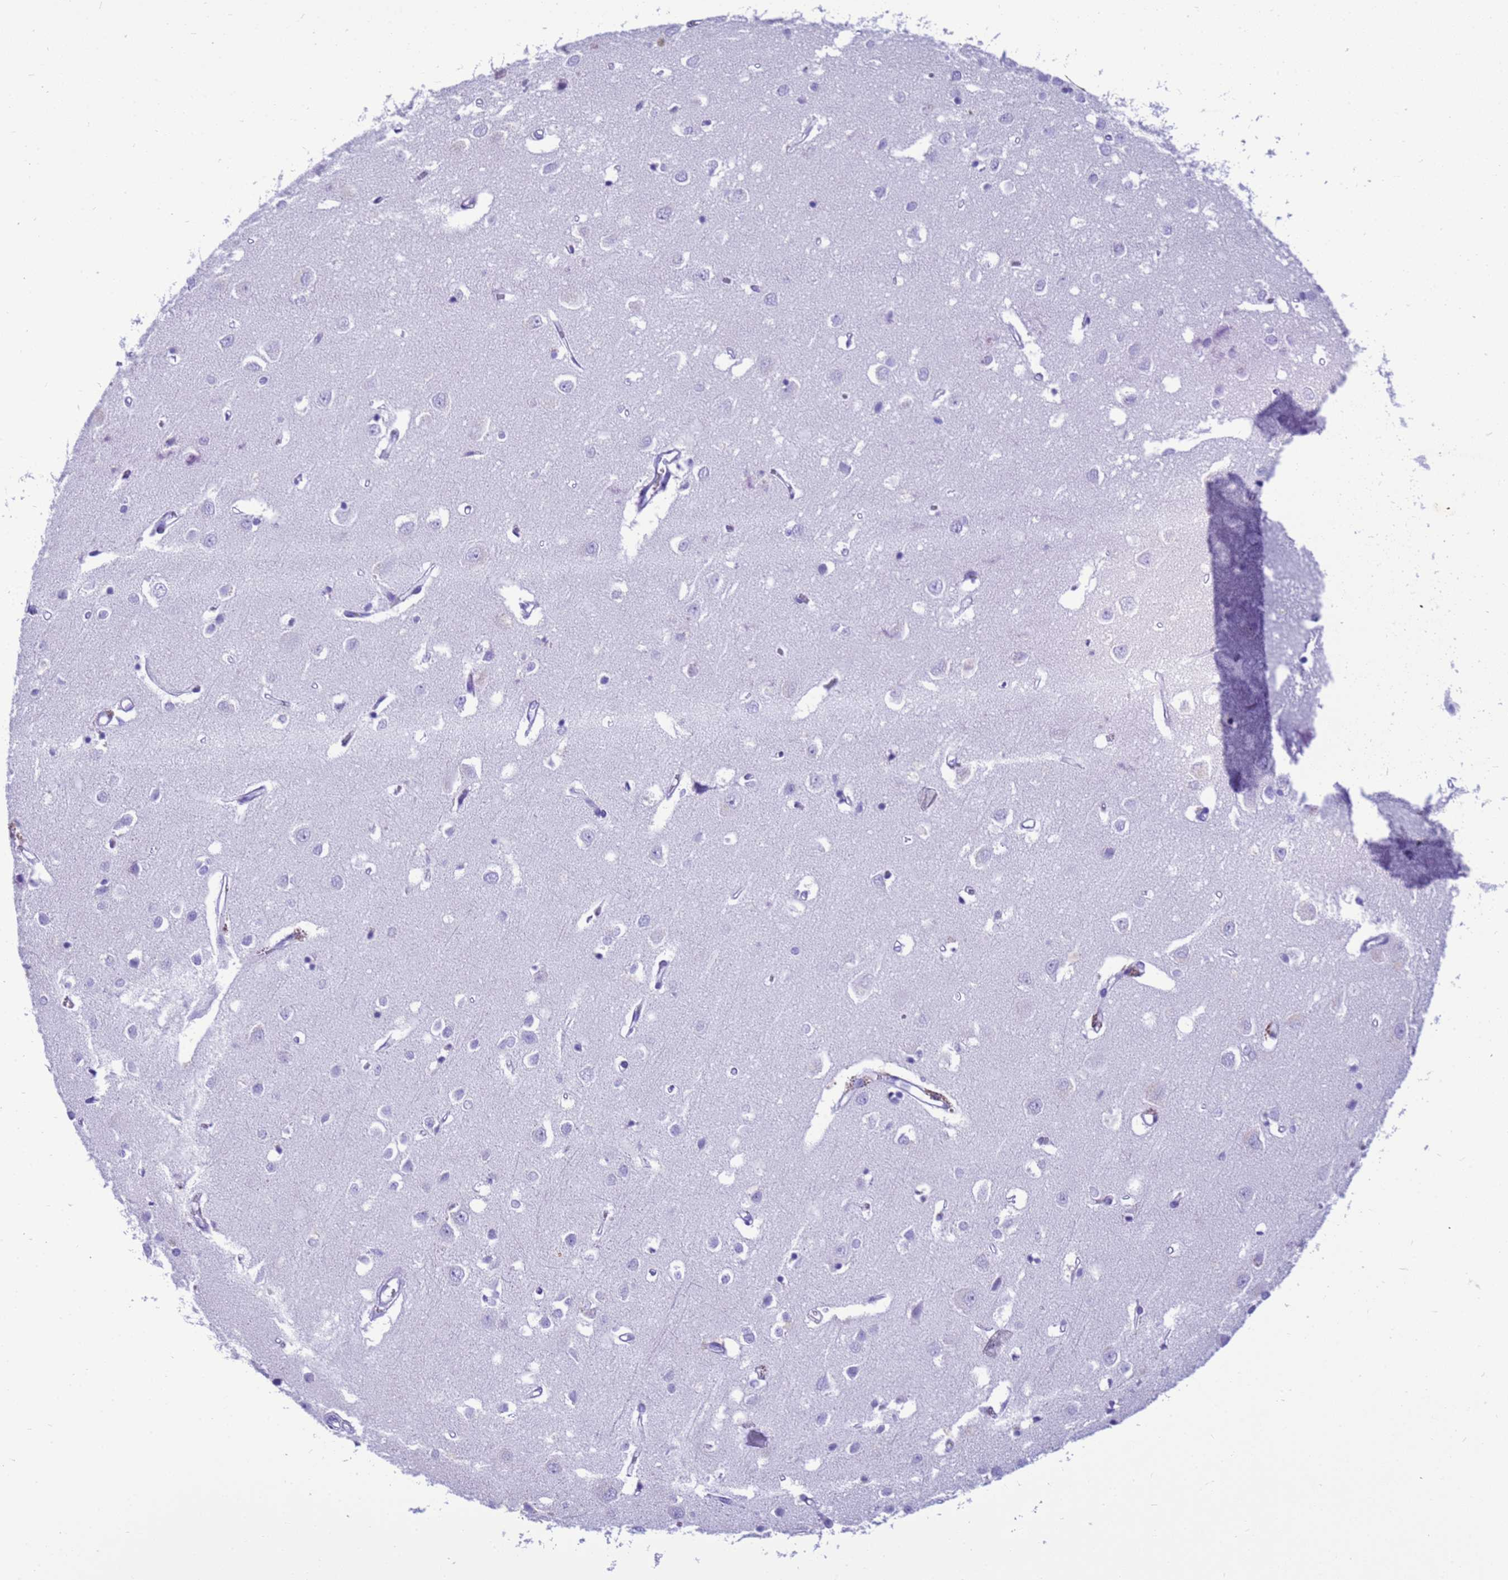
{"staining": {"intensity": "negative", "quantity": "none", "location": "none"}, "tissue": "cerebral cortex", "cell_type": "Endothelial cells", "image_type": "normal", "snomed": [{"axis": "morphology", "description": "Normal tissue, NOS"}, {"axis": "topography", "description": "Cerebral cortex"}], "caption": "IHC image of unremarkable cerebral cortex stained for a protein (brown), which exhibits no positivity in endothelial cells. The staining was performed using DAB to visualize the protein expression in brown, while the nuclei were stained in blue with hematoxylin (Magnification: 20x).", "gene": "STATH", "patient": {"sex": "female", "age": 64}}